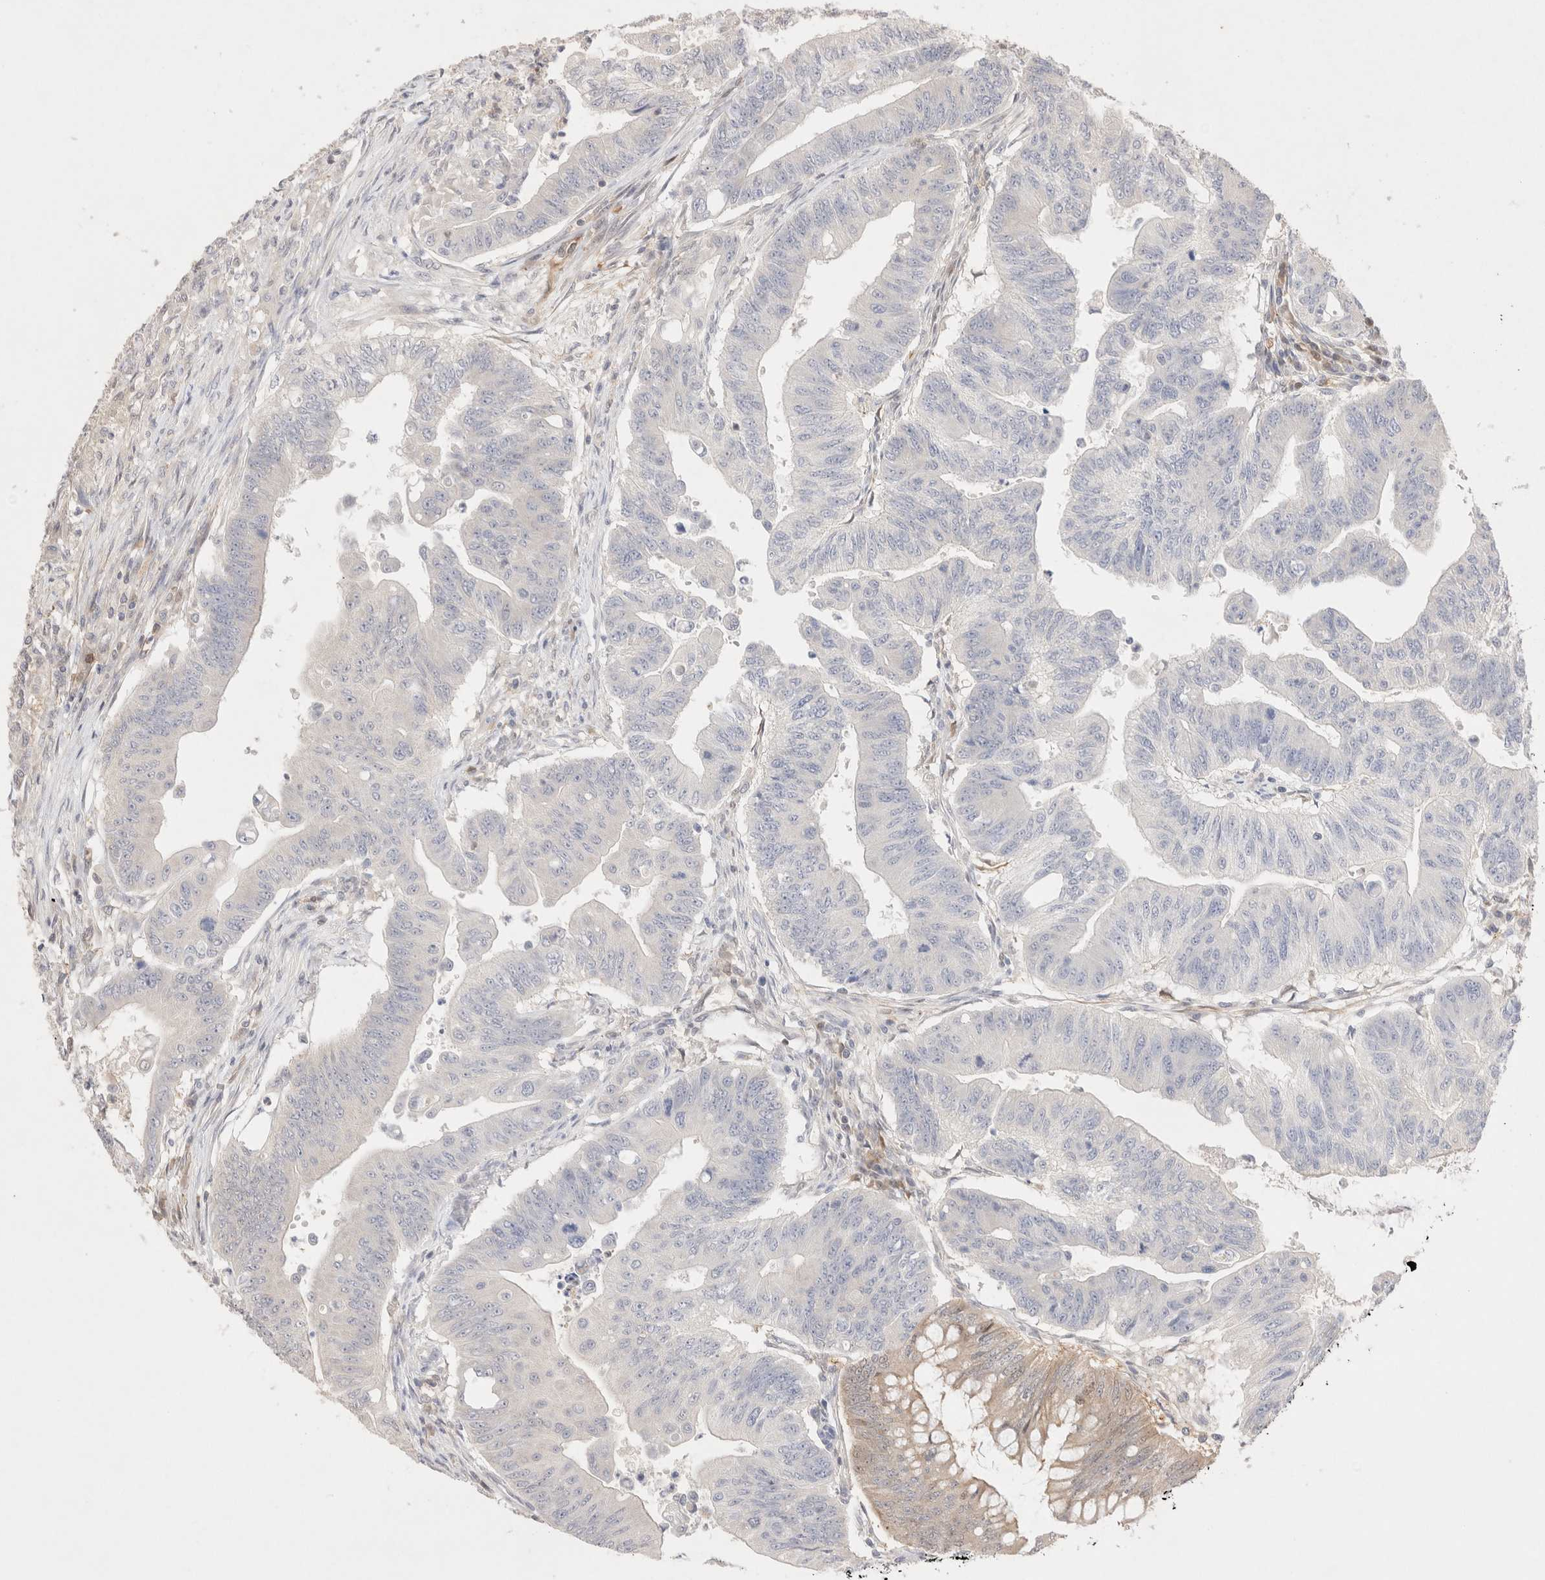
{"staining": {"intensity": "negative", "quantity": "none", "location": "none"}, "tissue": "colorectal cancer", "cell_type": "Tumor cells", "image_type": "cancer", "snomed": [{"axis": "morphology", "description": "Adenoma, NOS"}, {"axis": "morphology", "description": "Adenocarcinoma, NOS"}, {"axis": "topography", "description": "Colon"}], "caption": "Colorectal adenocarcinoma was stained to show a protein in brown. There is no significant positivity in tumor cells. The staining is performed using DAB (3,3'-diaminobenzidine) brown chromogen with nuclei counter-stained in using hematoxylin.", "gene": "STARD10", "patient": {"sex": "male", "age": 79}}